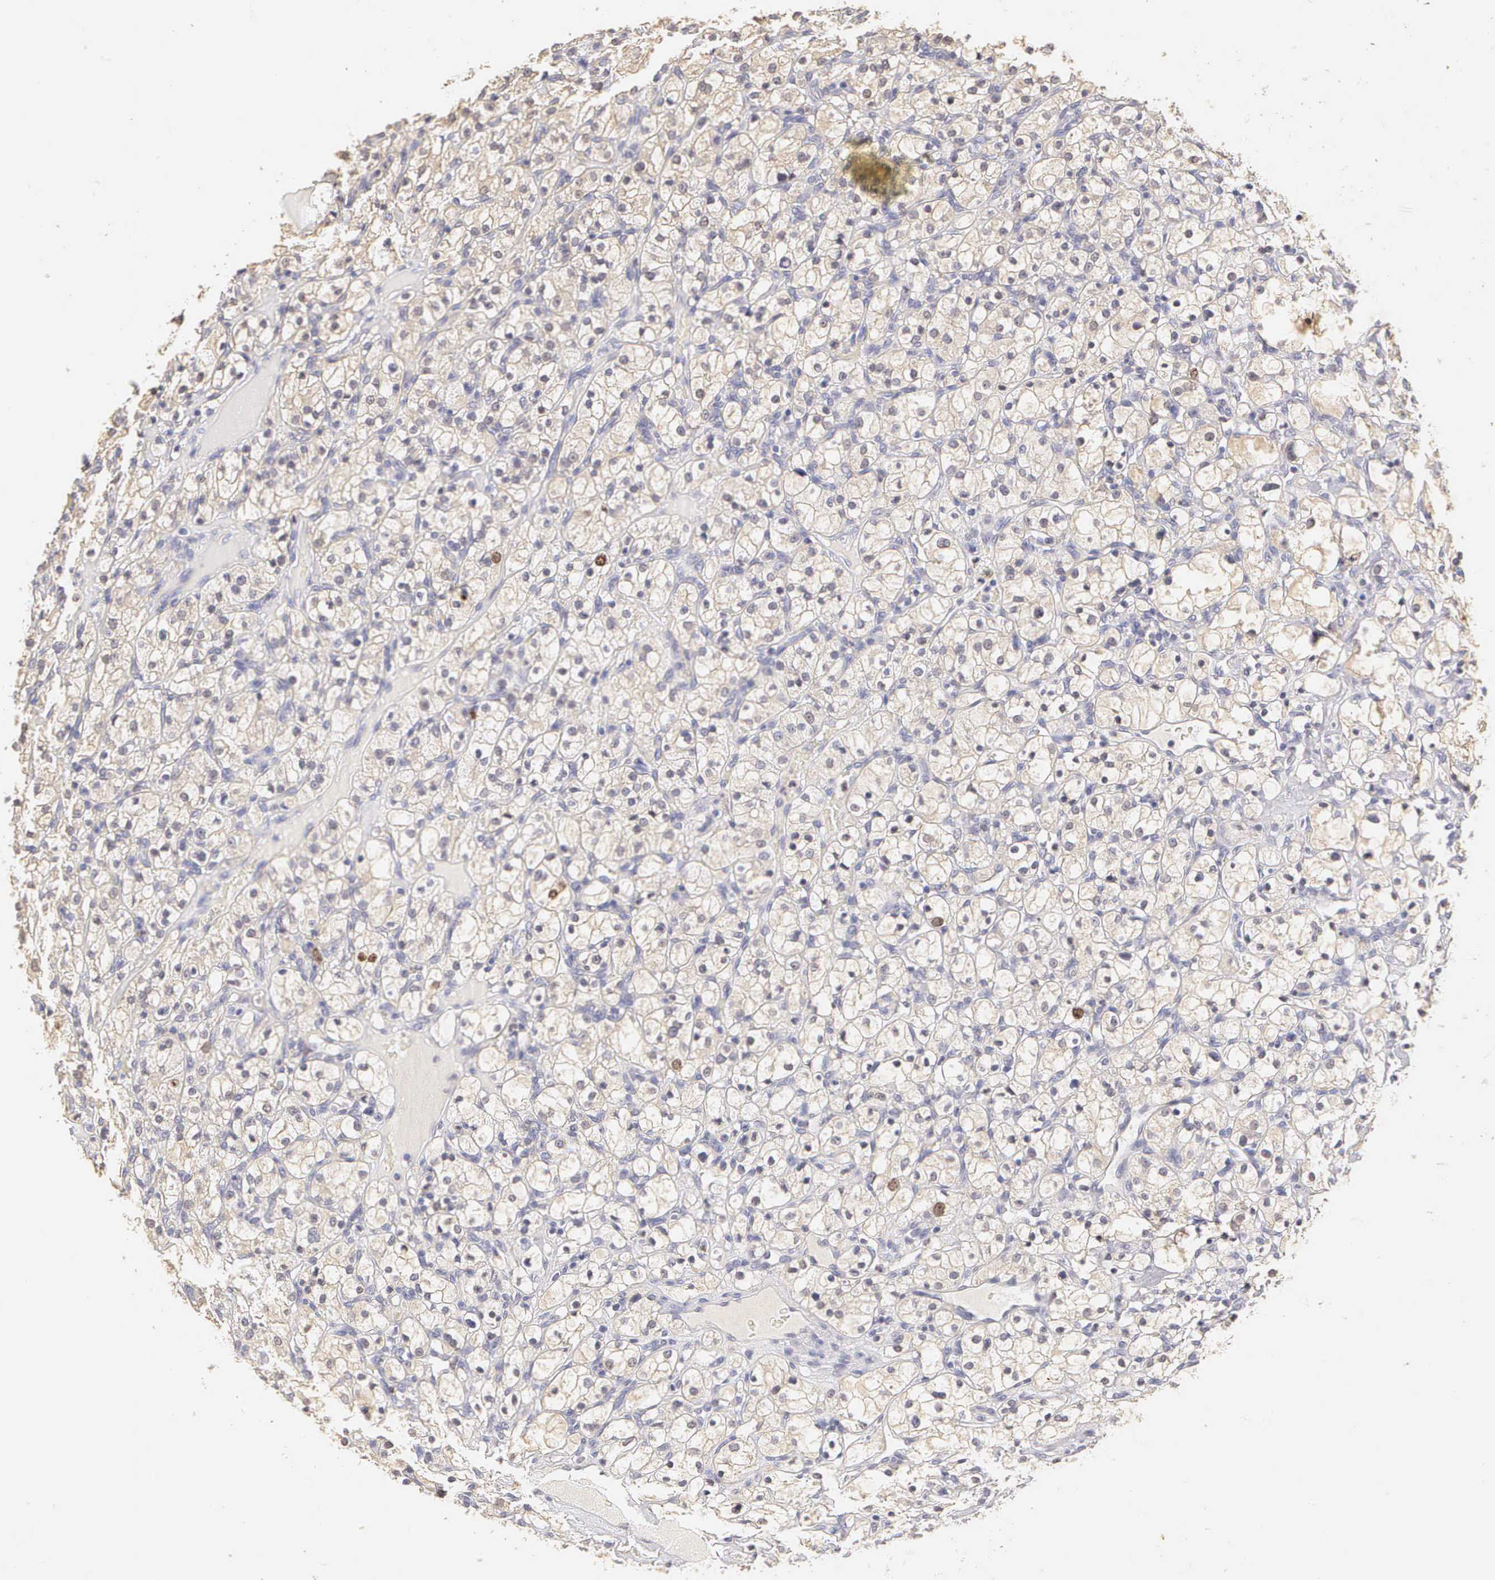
{"staining": {"intensity": "moderate", "quantity": "<25%", "location": "nuclear"}, "tissue": "renal cancer", "cell_type": "Tumor cells", "image_type": "cancer", "snomed": [{"axis": "morphology", "description": "Adenocarcinoma, NOS"}, {"axis": "topography", "description": "Kidney"}], "caption": "Adenocarcinoma (renal) was stained to show a protein in brown. There is low levels of moderate nuclear expression in approximately <25% of tumor cells.", "gene": "MKI67", "patient": {"sex": "female", "age": 83}}